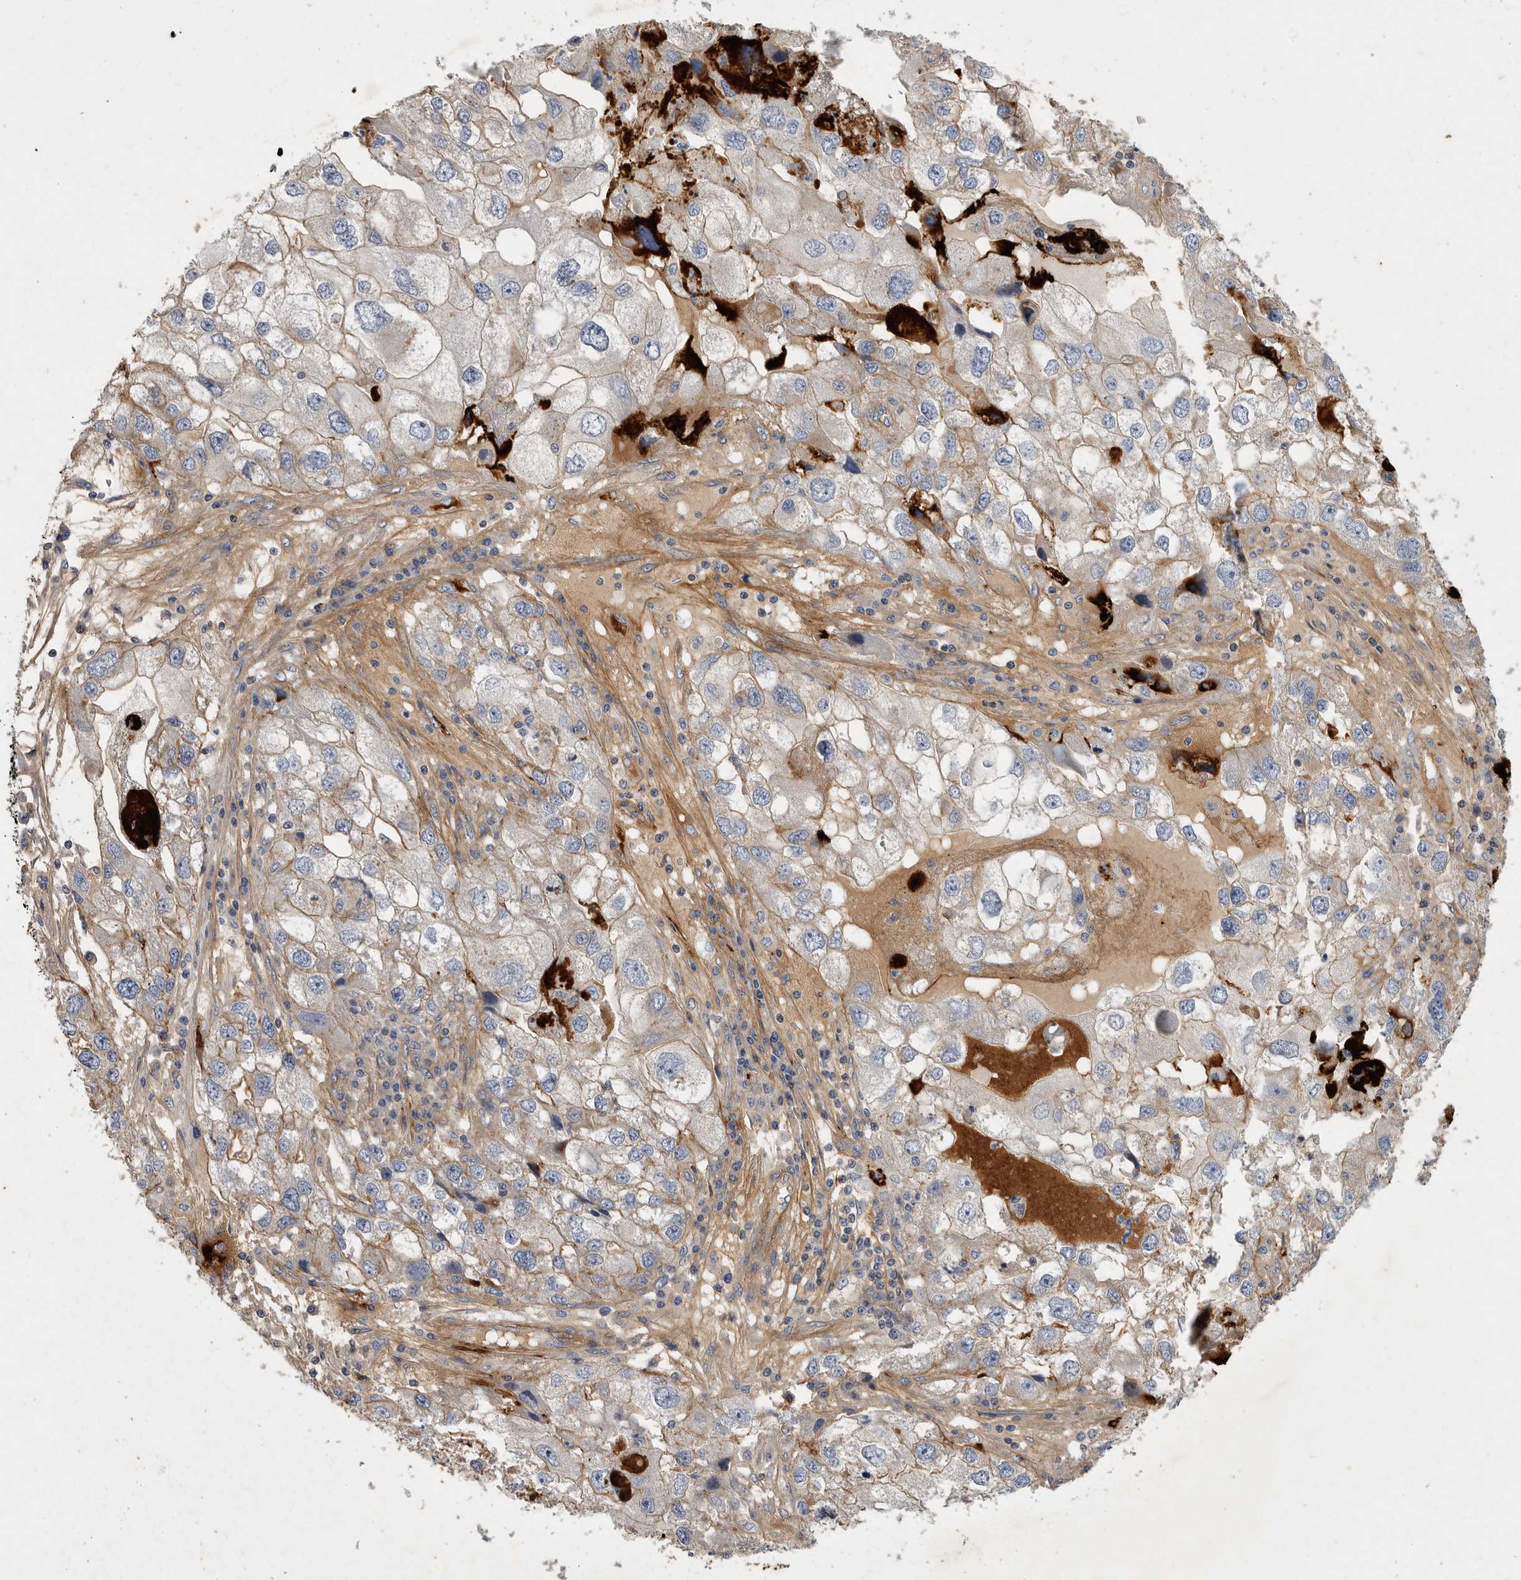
{"staining": {"intensity": "weak", "quantity": "<25%", "location": "cytoplasmic/membranous"}, "tissue": "endometrial cancer", "cell_type": "Tumor cells", "image_type": "cancer", "snomed": [{"axis": "morphology", "description": "Adenocarcinoma, NOS"}, {"axis": "topography", "description": "Endometrium"}], "caption": "A micrograph of endometrial cancer (adenocarcinoma) stained for a protein reveals no brown staining in tumor cells.", "gene": "MLPH", "patient": {"sex": "female", "age": 49}}